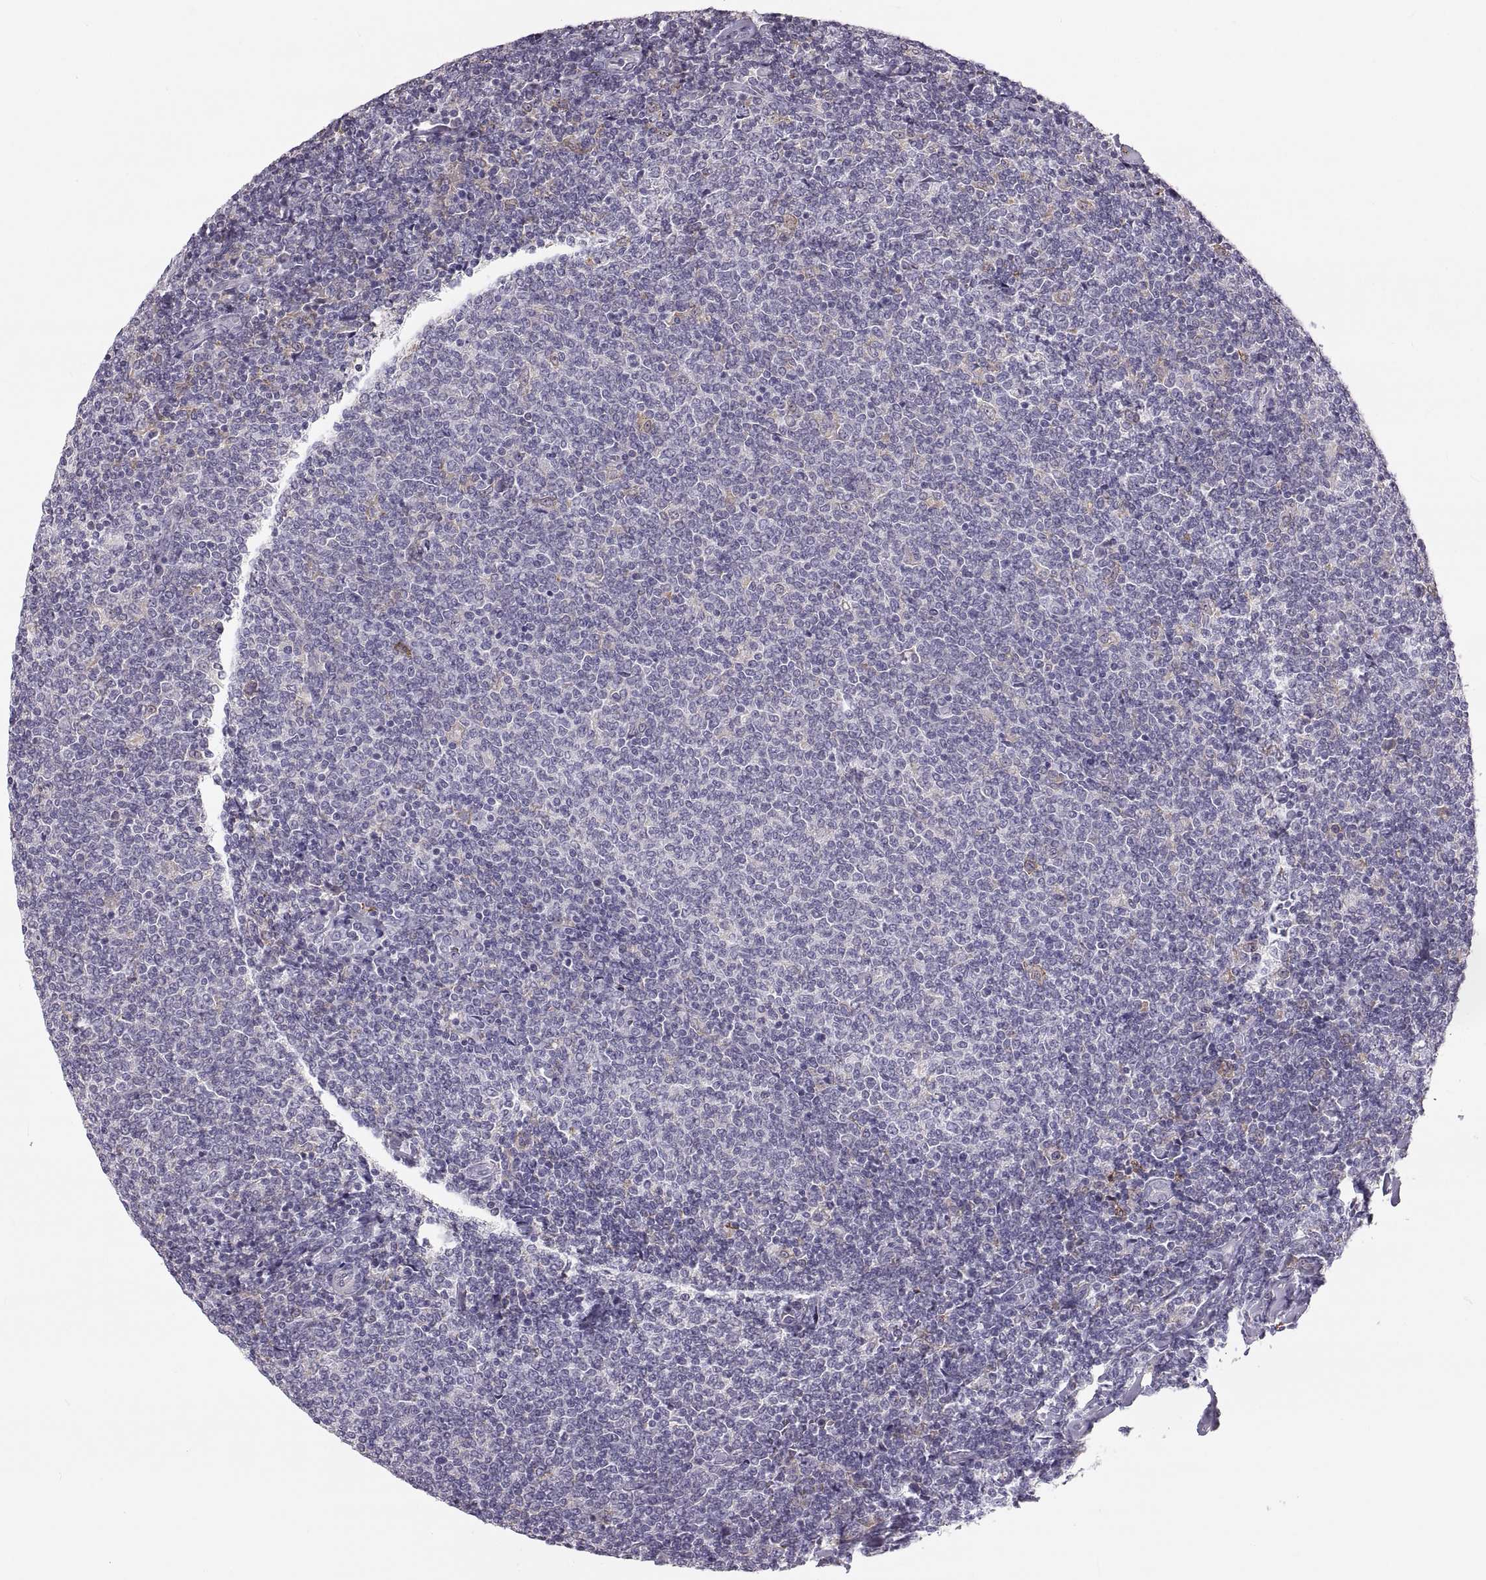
{"staining": {"intensity": "negative", "quantity": "none", "location": "none"}, "tissue": "lymphoma", "cell_type": "Tumor cells", "image_type": "cancer", "snomed": [{"axis": "morphology", "description": "Malignant lymphoma, non-Hodgkin's type, Low grade"}, {"axis": "topography", "description": "Lymph node"}], "caption": "Photomicrograph shows no protein staining in tumor cells of lymphoma tissue.", "gene": "RUNDC3A", "patient": {"sex": "male", "age": 52}}